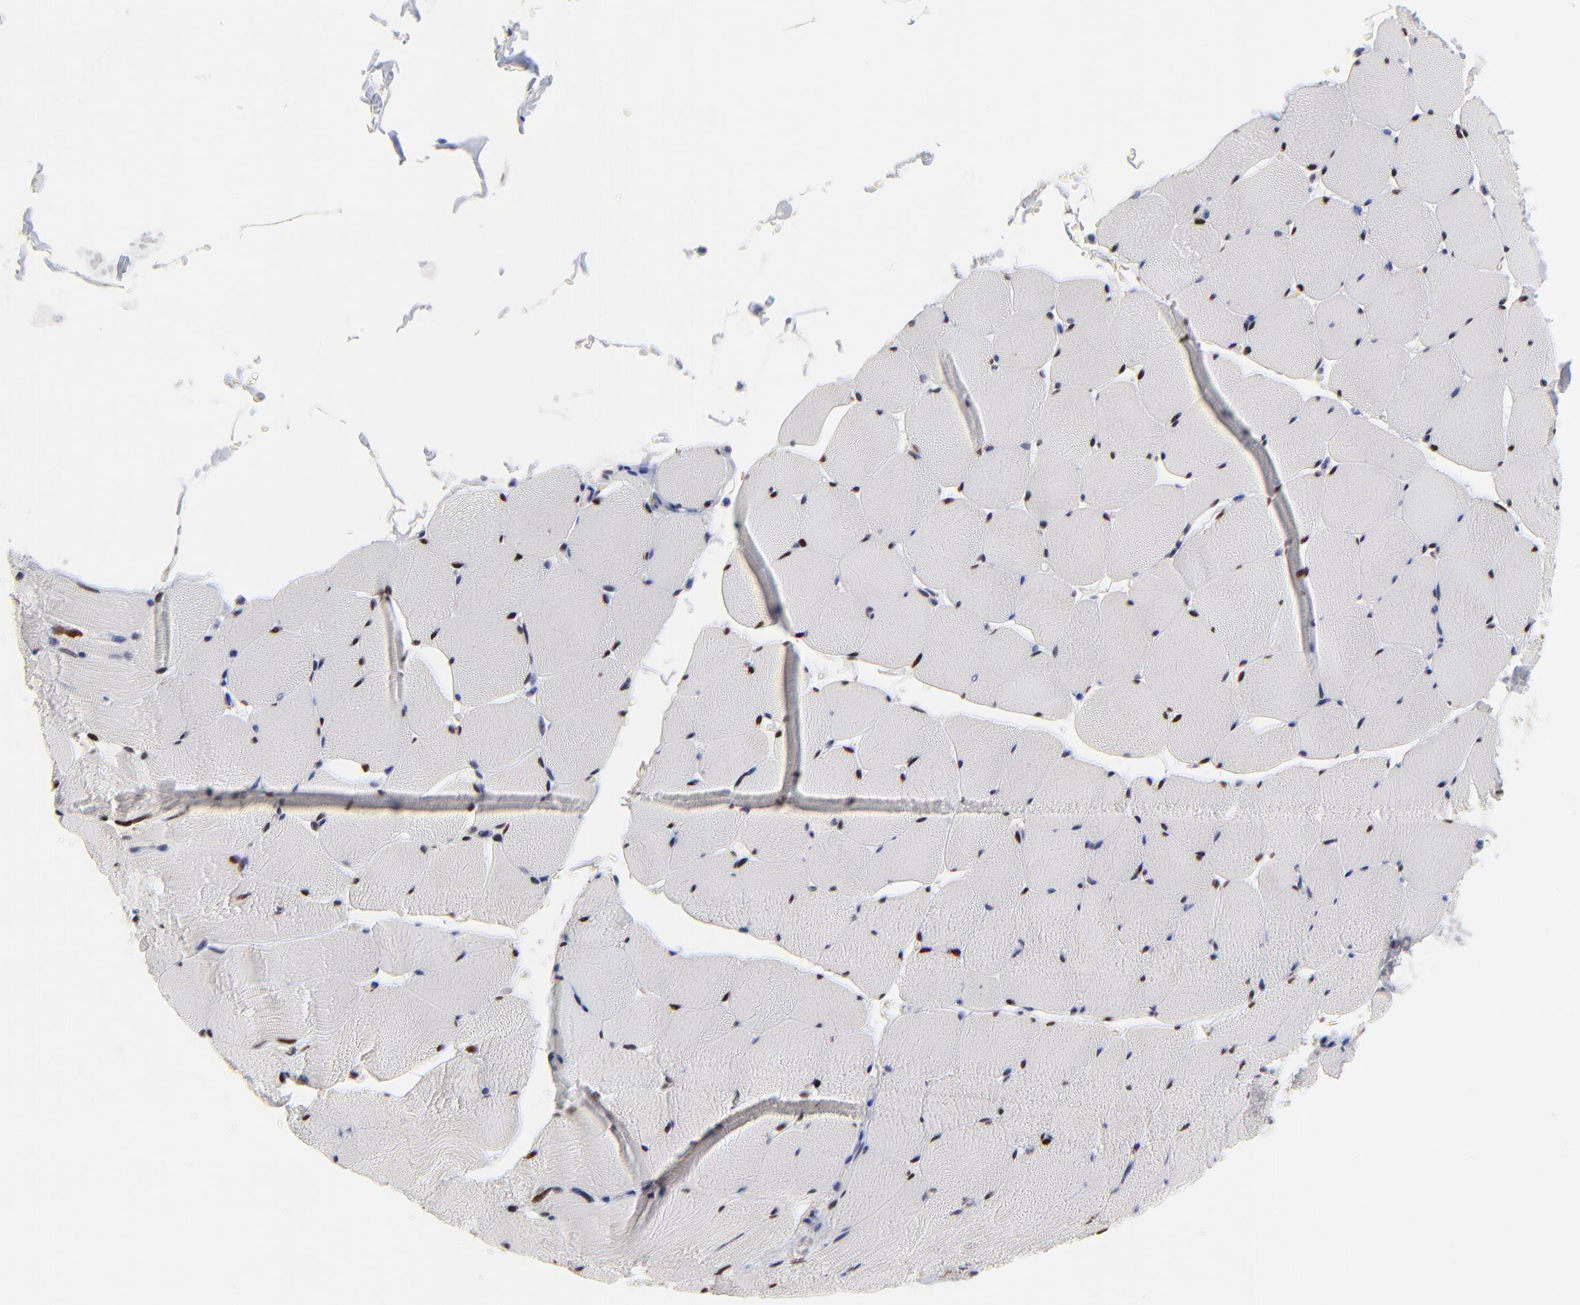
{"staining": {"intensity": "moderate", "quantity": ">75%", "location": "nuclear"}, "tissue": "skeletal muscle", "cell_type": "Myocytes", "image_type": "normal", "snomed": [{"axis": "morphology", "description": "Normal tissue, NOS"}, {"axis": "topography", "description": "Skeletal muscle"}], "caption": "Skeletal muscle was stained to show a protein in brown. There is medium levels of moderate nuclear staining in about >75% of myocytes.", "gene": "OGFOD1", "patient": {"sex": "male", "age": 62}}